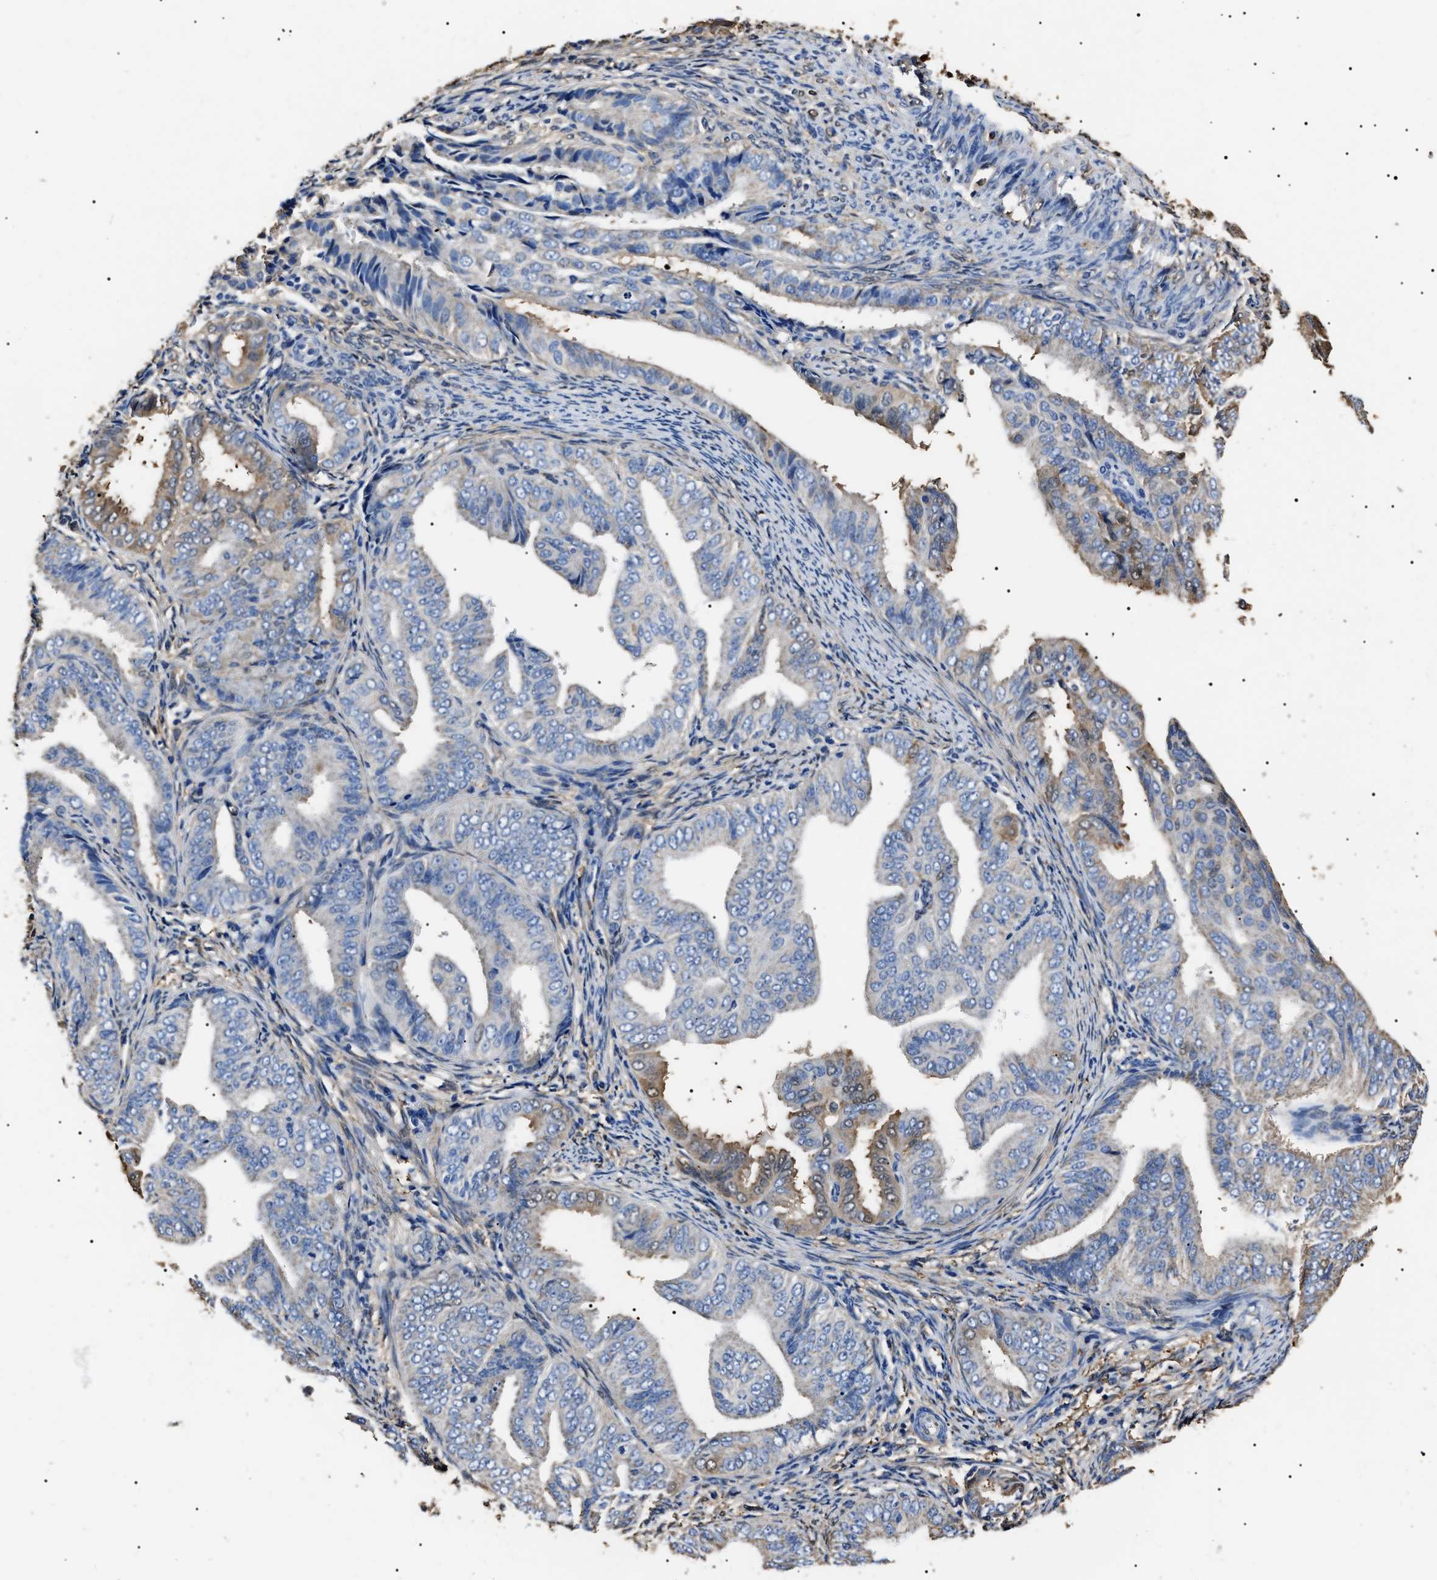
{"staining": {"intensity": "weak", "quantity": "<25%", "location": "cytoplasmic/membranous"}, "tissue": "endometrial cancer", "cell_type": "Tumor cells", "image_type": "cancer", "snomed": [{"axis": "morphology", "description": "Adenocarcinoma, NOS"}, {"axis": "topography", "description": "Endometrium"}], "caption": "The histopathology image demonstrates no significant expression in tumor cells of endometrial cancer (adenocarcinoma).", "gene": "ALDH1A1", "patient": {"sex": "female", "age": 58}}